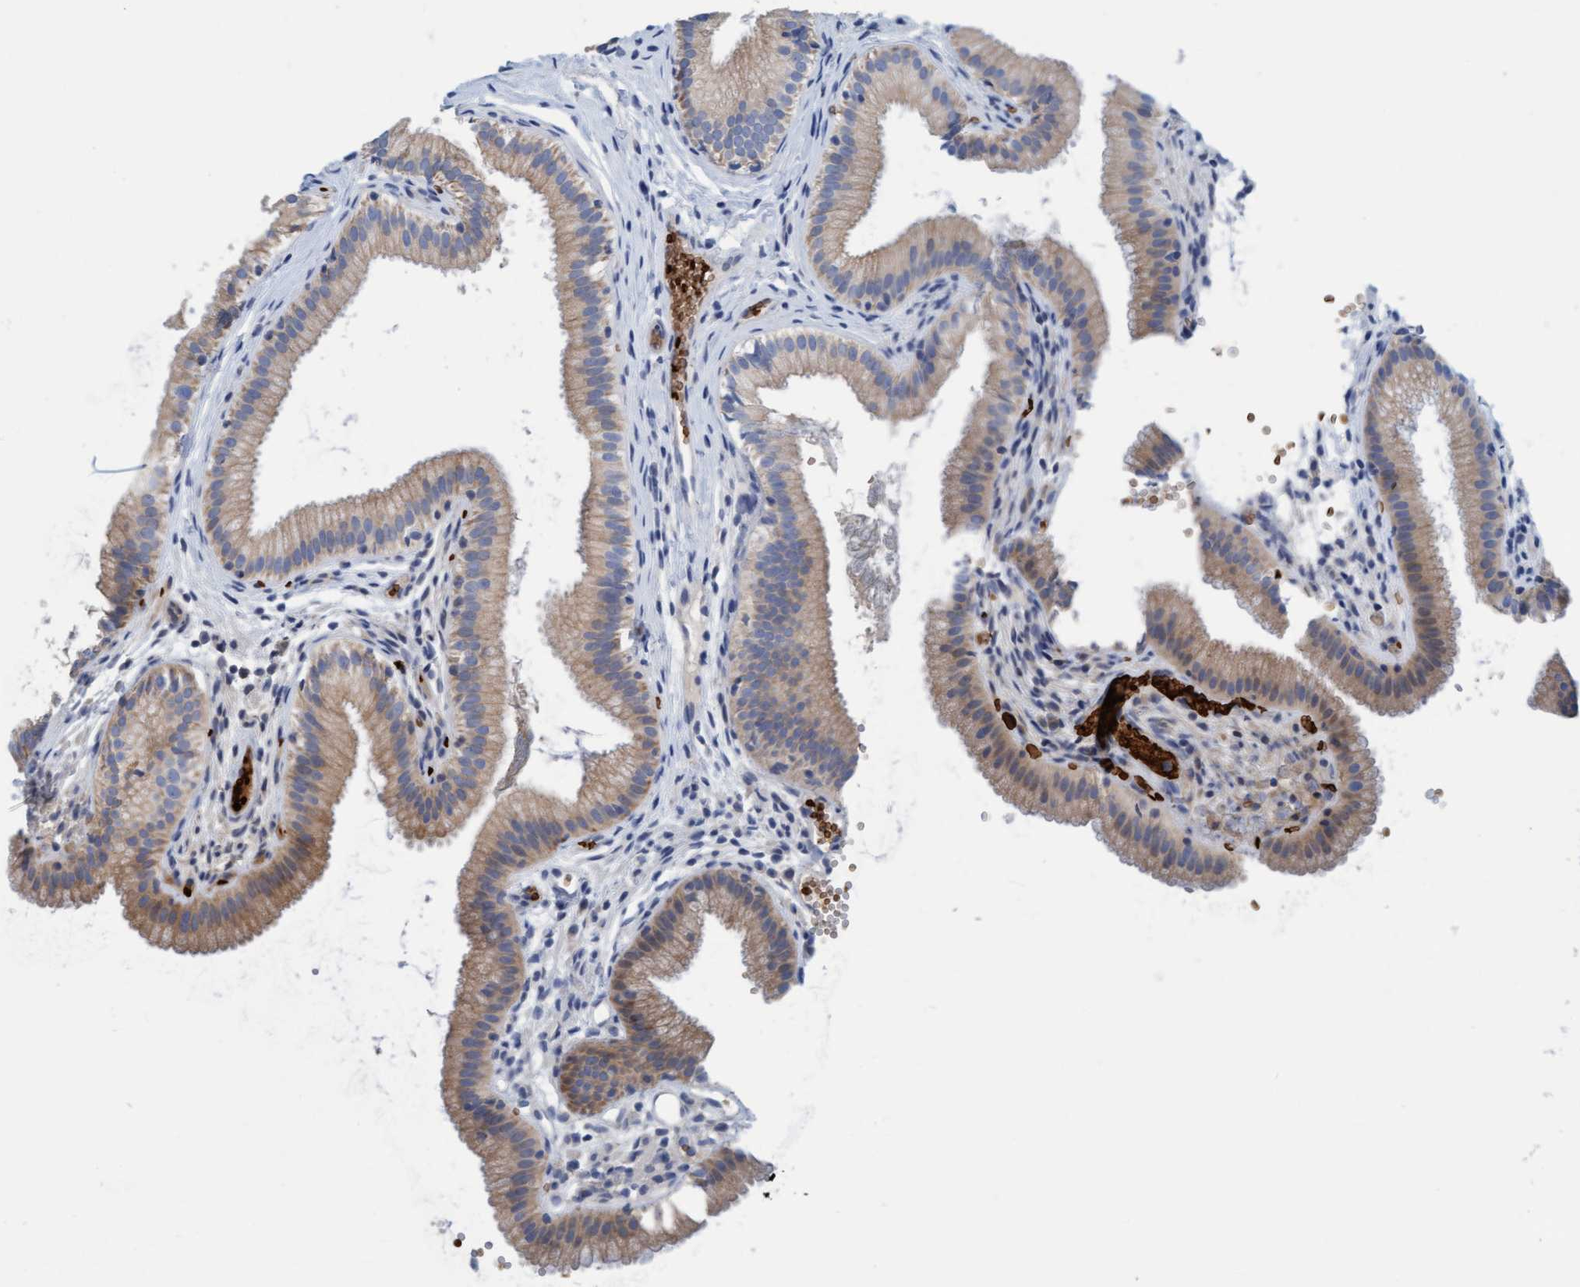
{"staining": {"intensity": "moderate", "quantity": "25%-75%", "location": "cytoplasmic/membranous"}, "tissue": "gallbladder", "cell_type": "Glandular cells", "image_type": "normal", "snomed": [{"axis": "morphology", "description": "Normal tissue, NOS"}, {"axis": "topography", "description": "Gallbladder"}], "caption": "DAB (3,3'-diaminobenzidine) immunohistochemical staining of unremarkable human gallbladder shows moderate cytoplasmic/membranous protein positivity in about 25%-75% of glandular cells.", "gene": "P2RX5", "patient": {"sex": "female", "age": 26}}